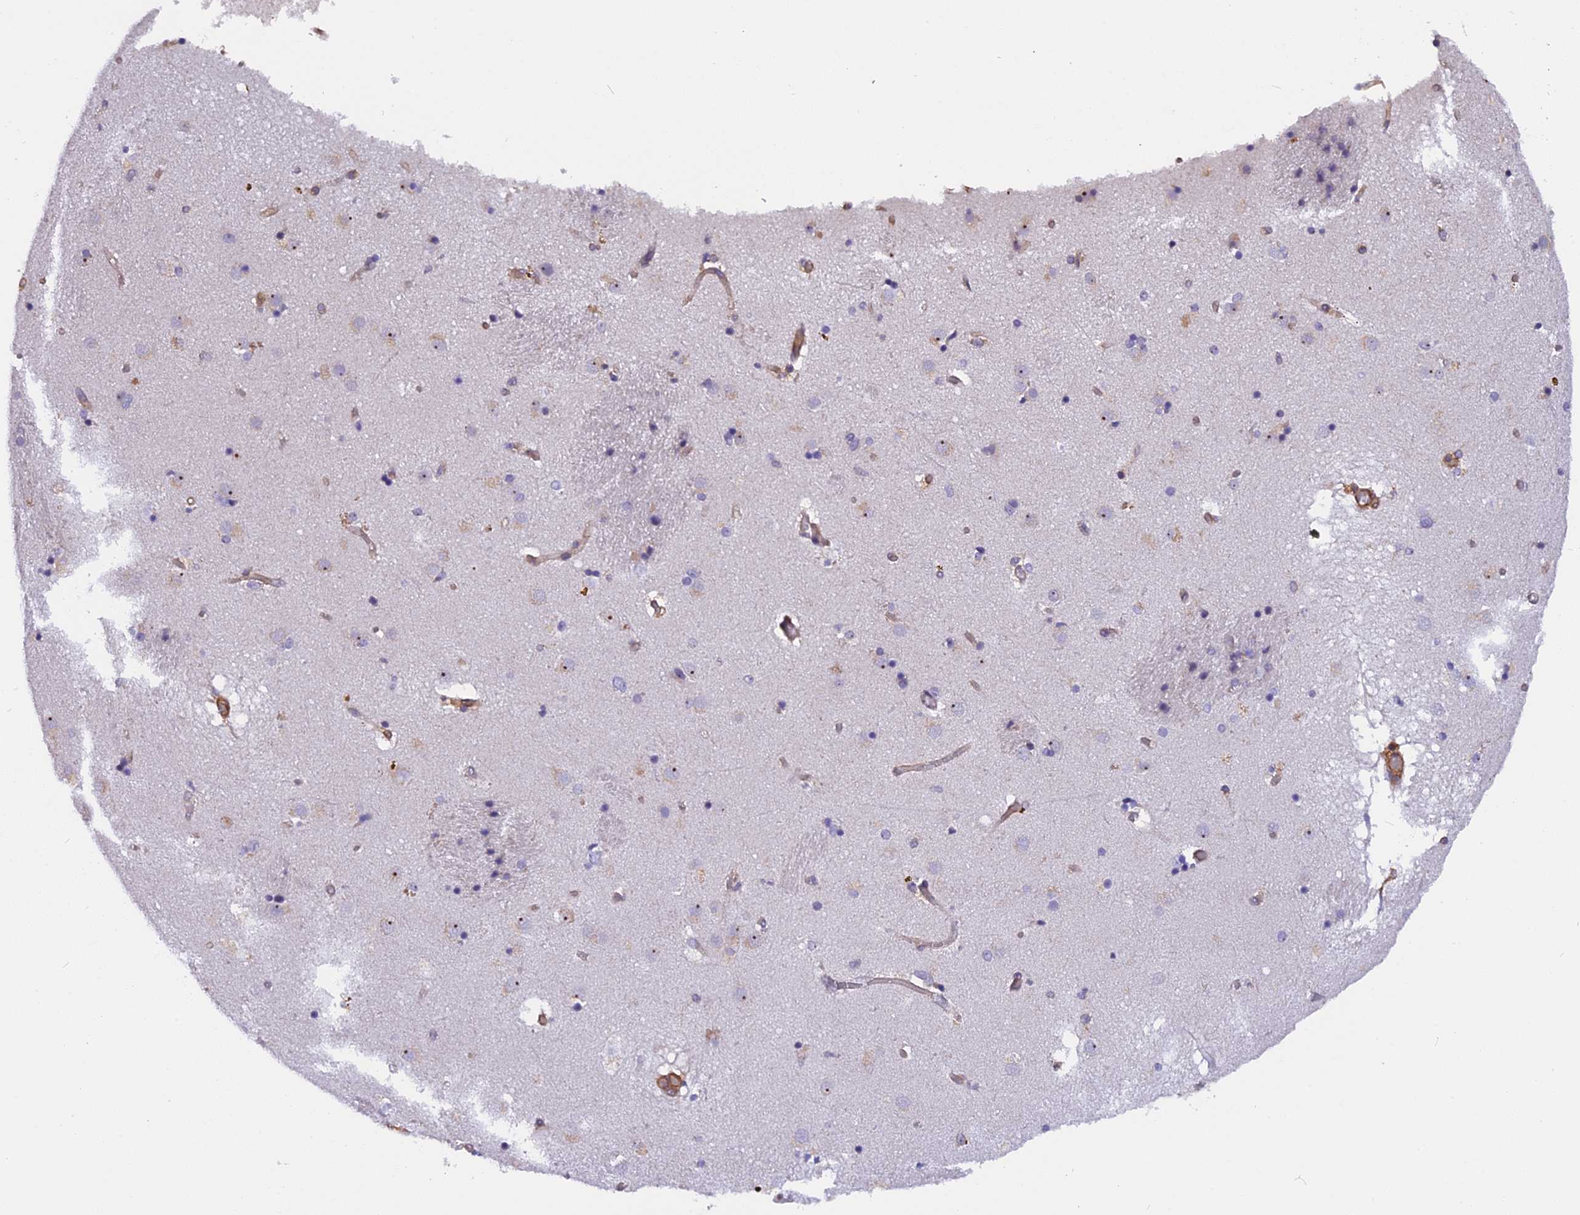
{"staining": {"intensity": "negative", "quantity": "none", "location": "none"}, "tissue": "caudate", "cell_type": "Glial cells", "image_type": "normal", "snomed": [{"axis": "morphology", "description": "Normal tissue, NOS"}, {"axis": "topography", "description": "Lateral ventricle wall"}], "caption": "The immunohistochemistry micrograph has no significant staining in glial cells of caudate.", "gene": "EHBP1L1", "patient": {"sex": "male", "age": 70}}